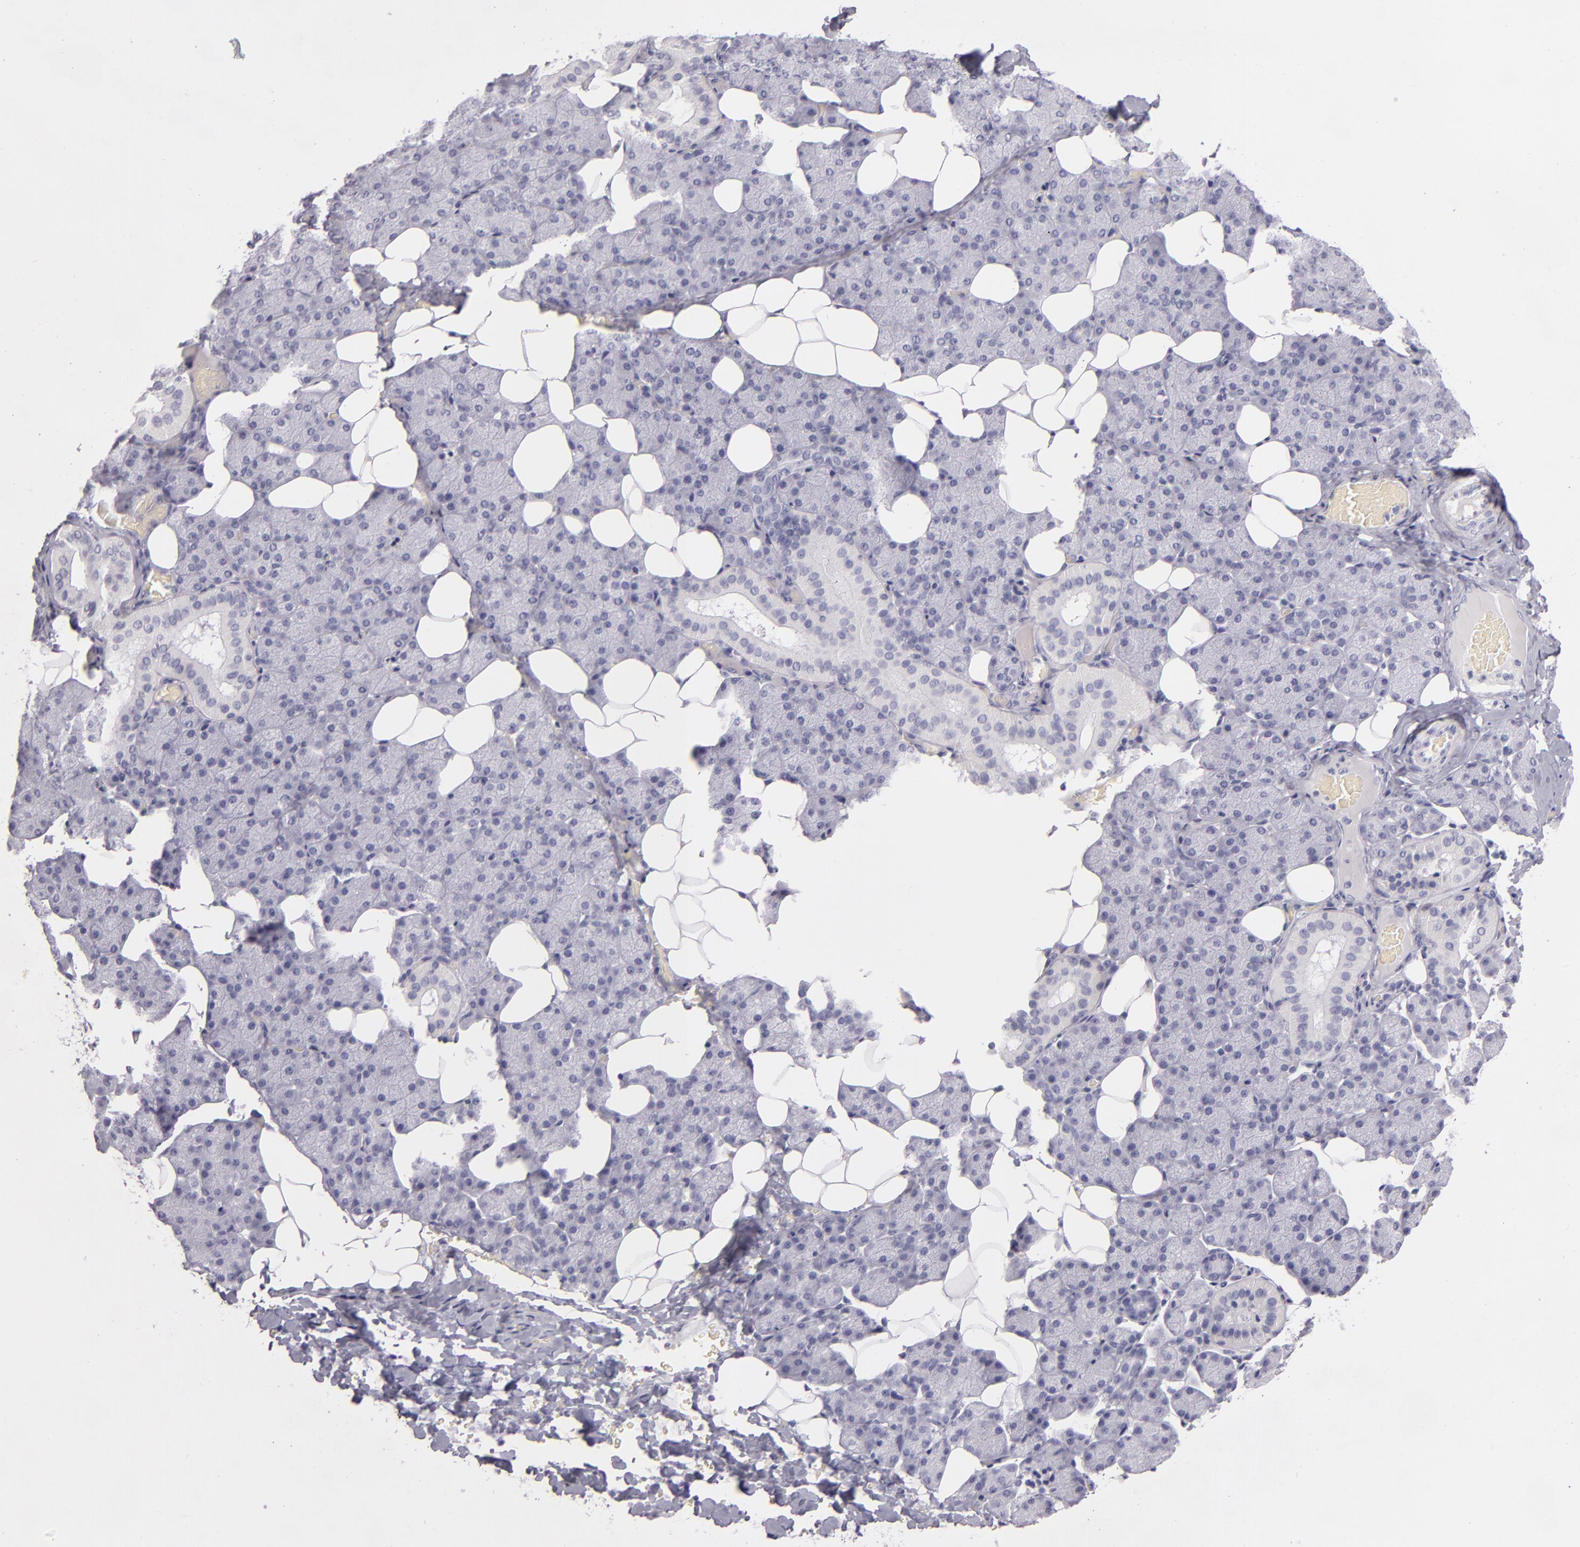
{"staining": {"intensity": "negative", "quantity": "none", "location": "none"}, "tissue": "salivary gland", "cell_type": "Glandular cells", "image_type": "normal", "snomed": [{"axis": "morphology", "description": "Normal tissue, NOS"}, {"axis": "topography", "description": "Lymph node"}, {"axis": "topography", "description": "Salivary gland"}], "caption": "A high-resolution photomicrograph shows IHC staining of normal salivary gland, which reveals no significant positivity in glandular cells.", "gene": "FABP1", "patient": {"sex": "male", "age": 8}}